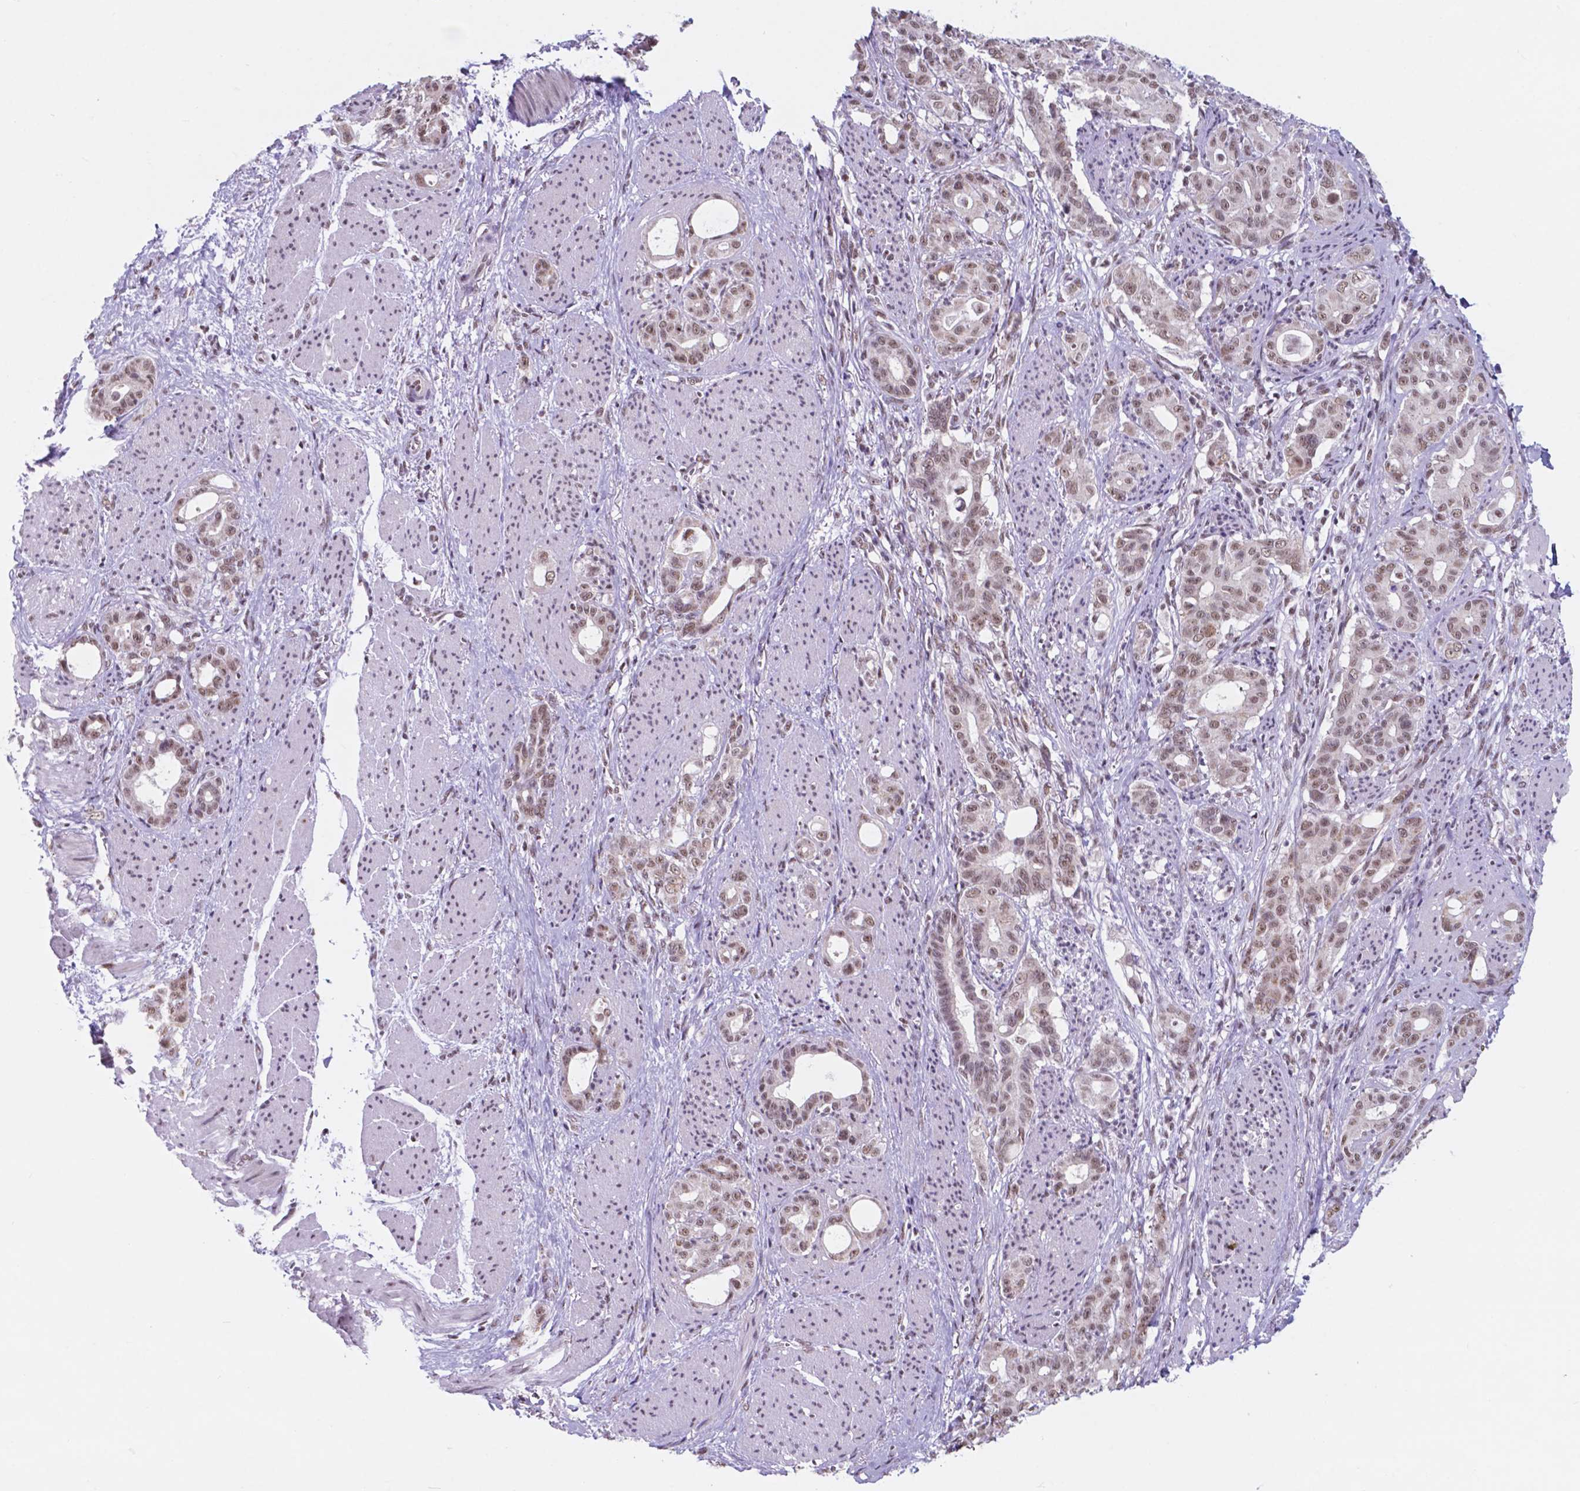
{"staining": {"intensity": "weak", "quantity": ">75%", "location": "nuclear"}, "tissue": "stomach cancer", "cell_type": "Tumor cells", "image_type": "cancer", "snomed": [{"axis": "morphology", "description": "Normal tissue, NOS"}, {"axis": "morphology", "description": "Adenocarcinoma, NOS"}, {"axis": "topography", "description": "Esophagus"}, {"axis": "topography", "description": "Stomach, upper"}], "caption": "The immunohistochemical stain labels weak nuclear staining in tumor cells of stomach cancer tissue. (Brightfield microscopy of DAB IHC at high magnification).", "gene": "BCAS2", "patient": {"sex": "male", "age": 62}}